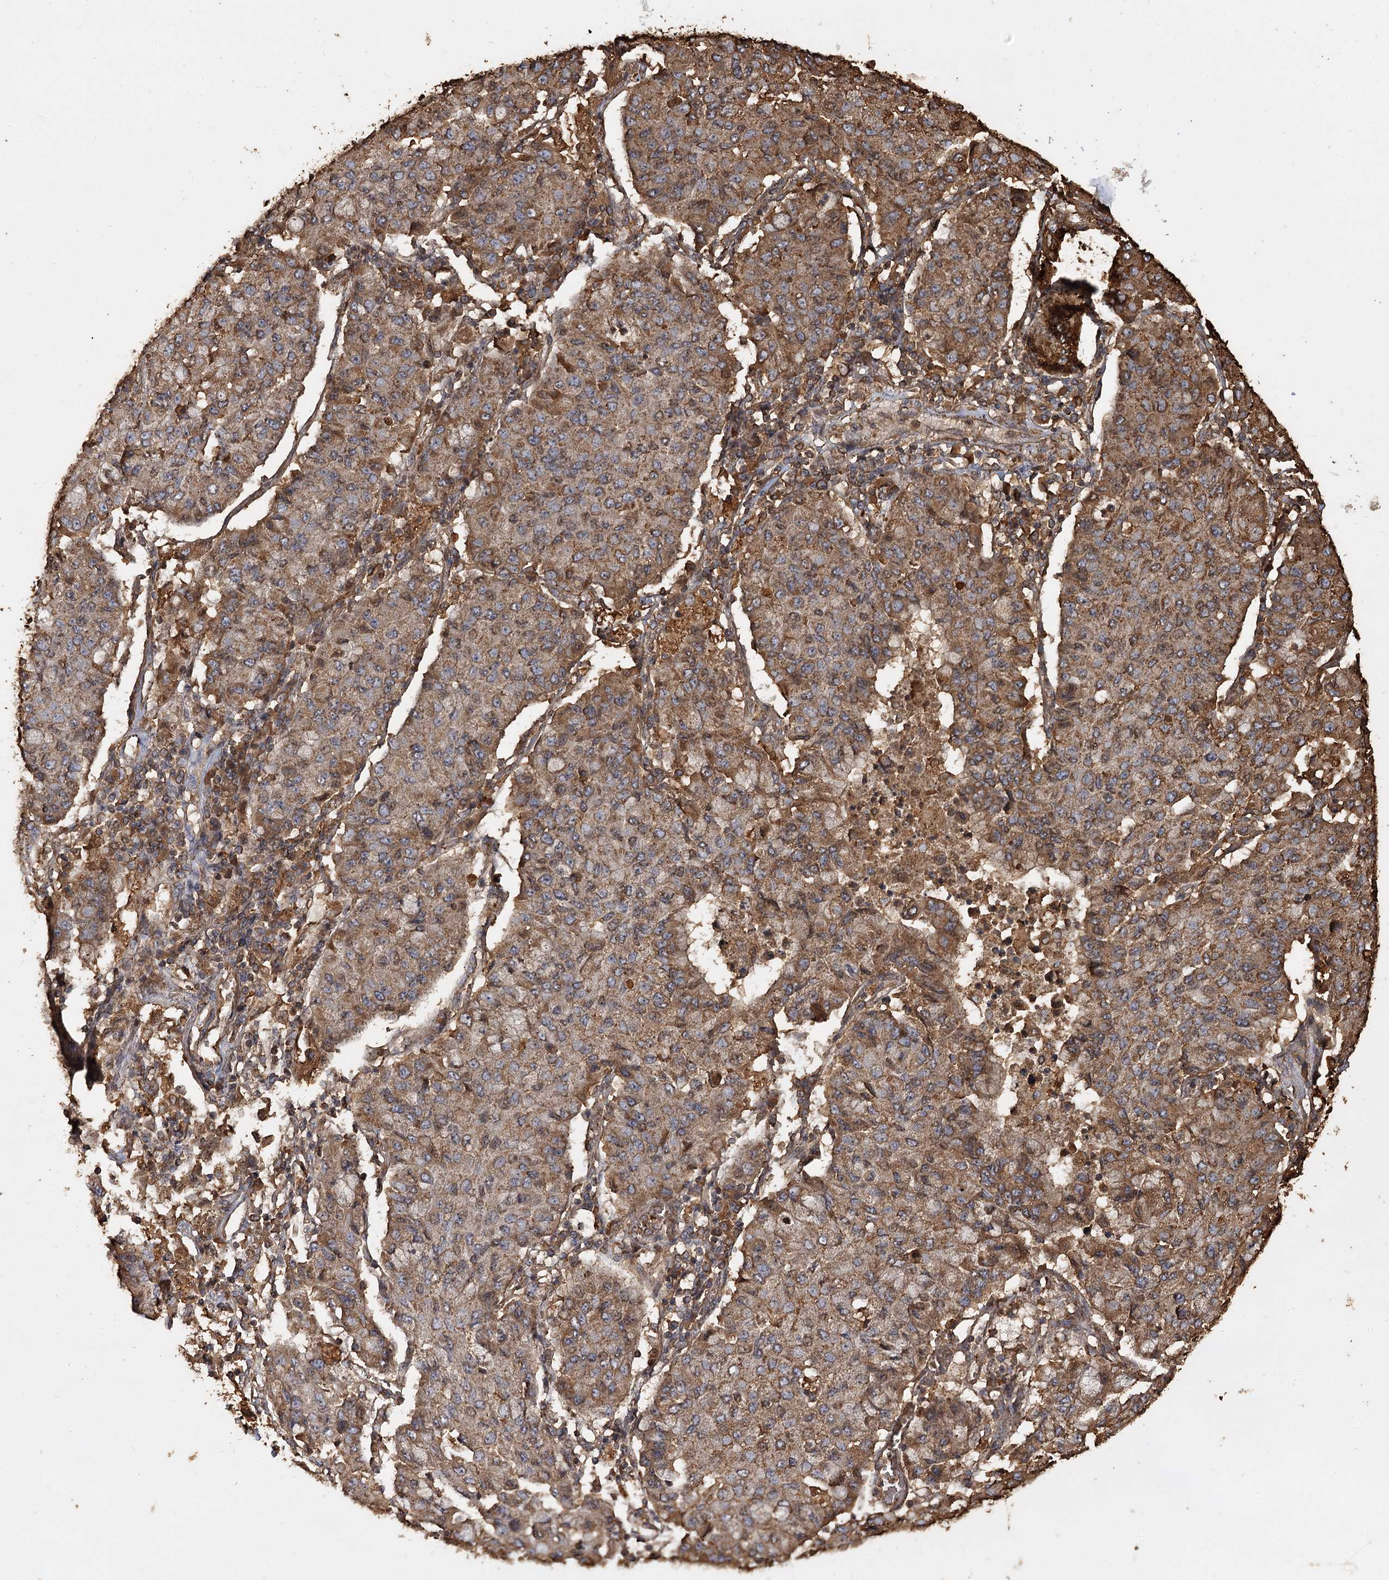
{"staining": {"intensity": "moderate", "quantity": ">75%", "location": "cytoplasmic/membranous"}, "tissue": "lung cancer", "cell_type": "Tumor cells", "image_type": "cancer", "snomed": [{"axis": "morphology", "description": "Squamous cell carcinoma, NOS"}, {"axis": "topography", "description": "Lung"}], "caption": "This photomicrograph shows lung cancer stained with IHC to label a protein in brown. The cytoplasmic/membranous of tumor cells show moderate positivity for the protein. Nuclei are counter-stained blue.", "gene": "PIK3C2A", "patient": {"sex": "male", "age": 74}}